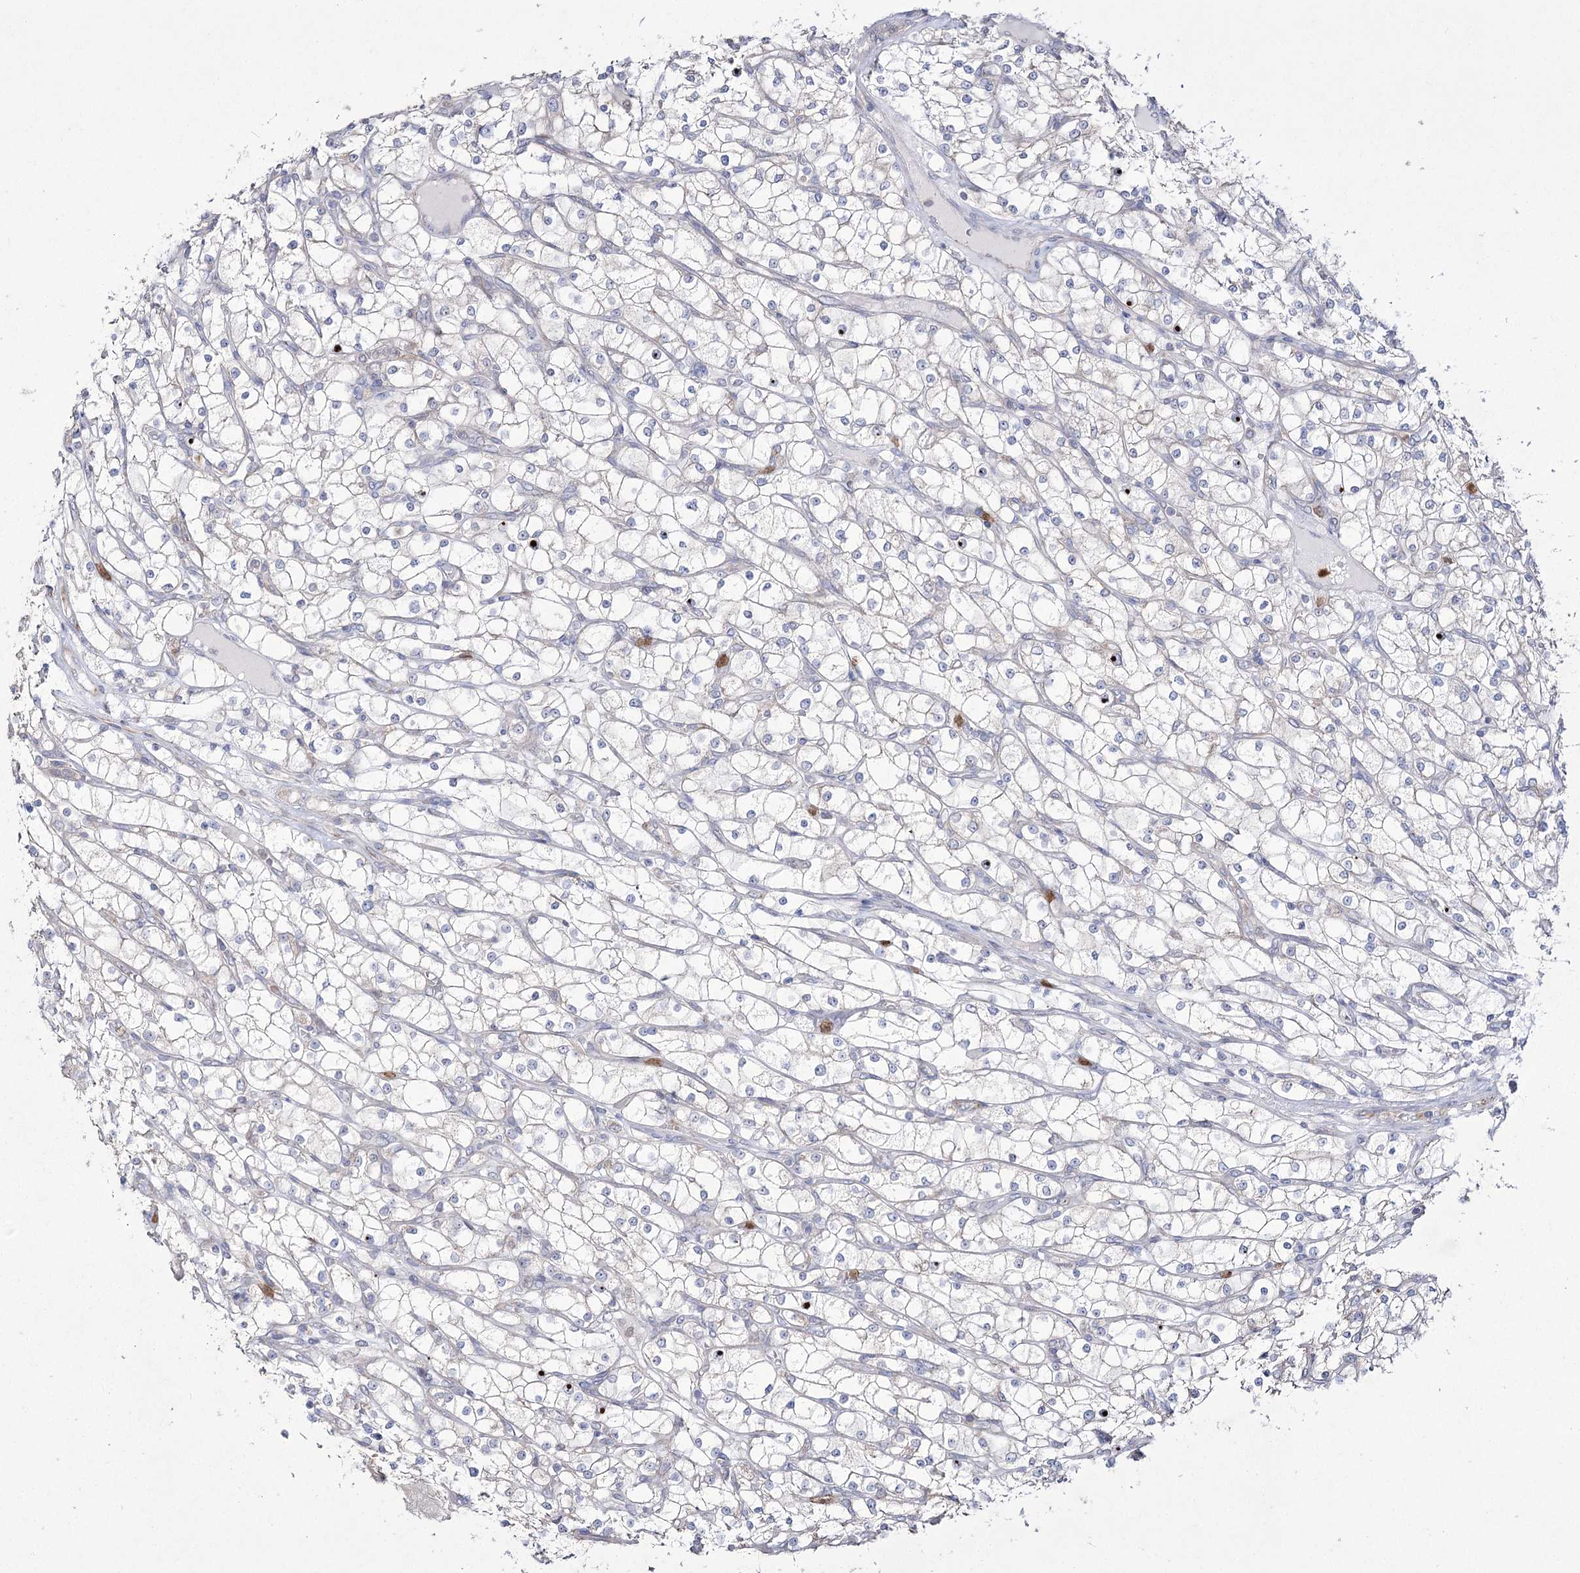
{"staining": {"intensity": "negative", "quantity": "none", "location": "none"}, "tissue": "renal cancer", "cell_type": "Tumor cells", "image_type": "cancer", "snomed": [{"axis": "morphology", "description": "Adenocarcinoma, NOS"}, {"axis": "topography", "description": "Kidney"}], "caption": "High magnification brightfield microscopy of renal cancer (adenocarcinoma) stained with DAB (brown) and counterstained with hematoxylin (blue): tumor cells show no significant expression.", "gene": "NIPAL4", "patient": {"sex": "male", "age": 80}}